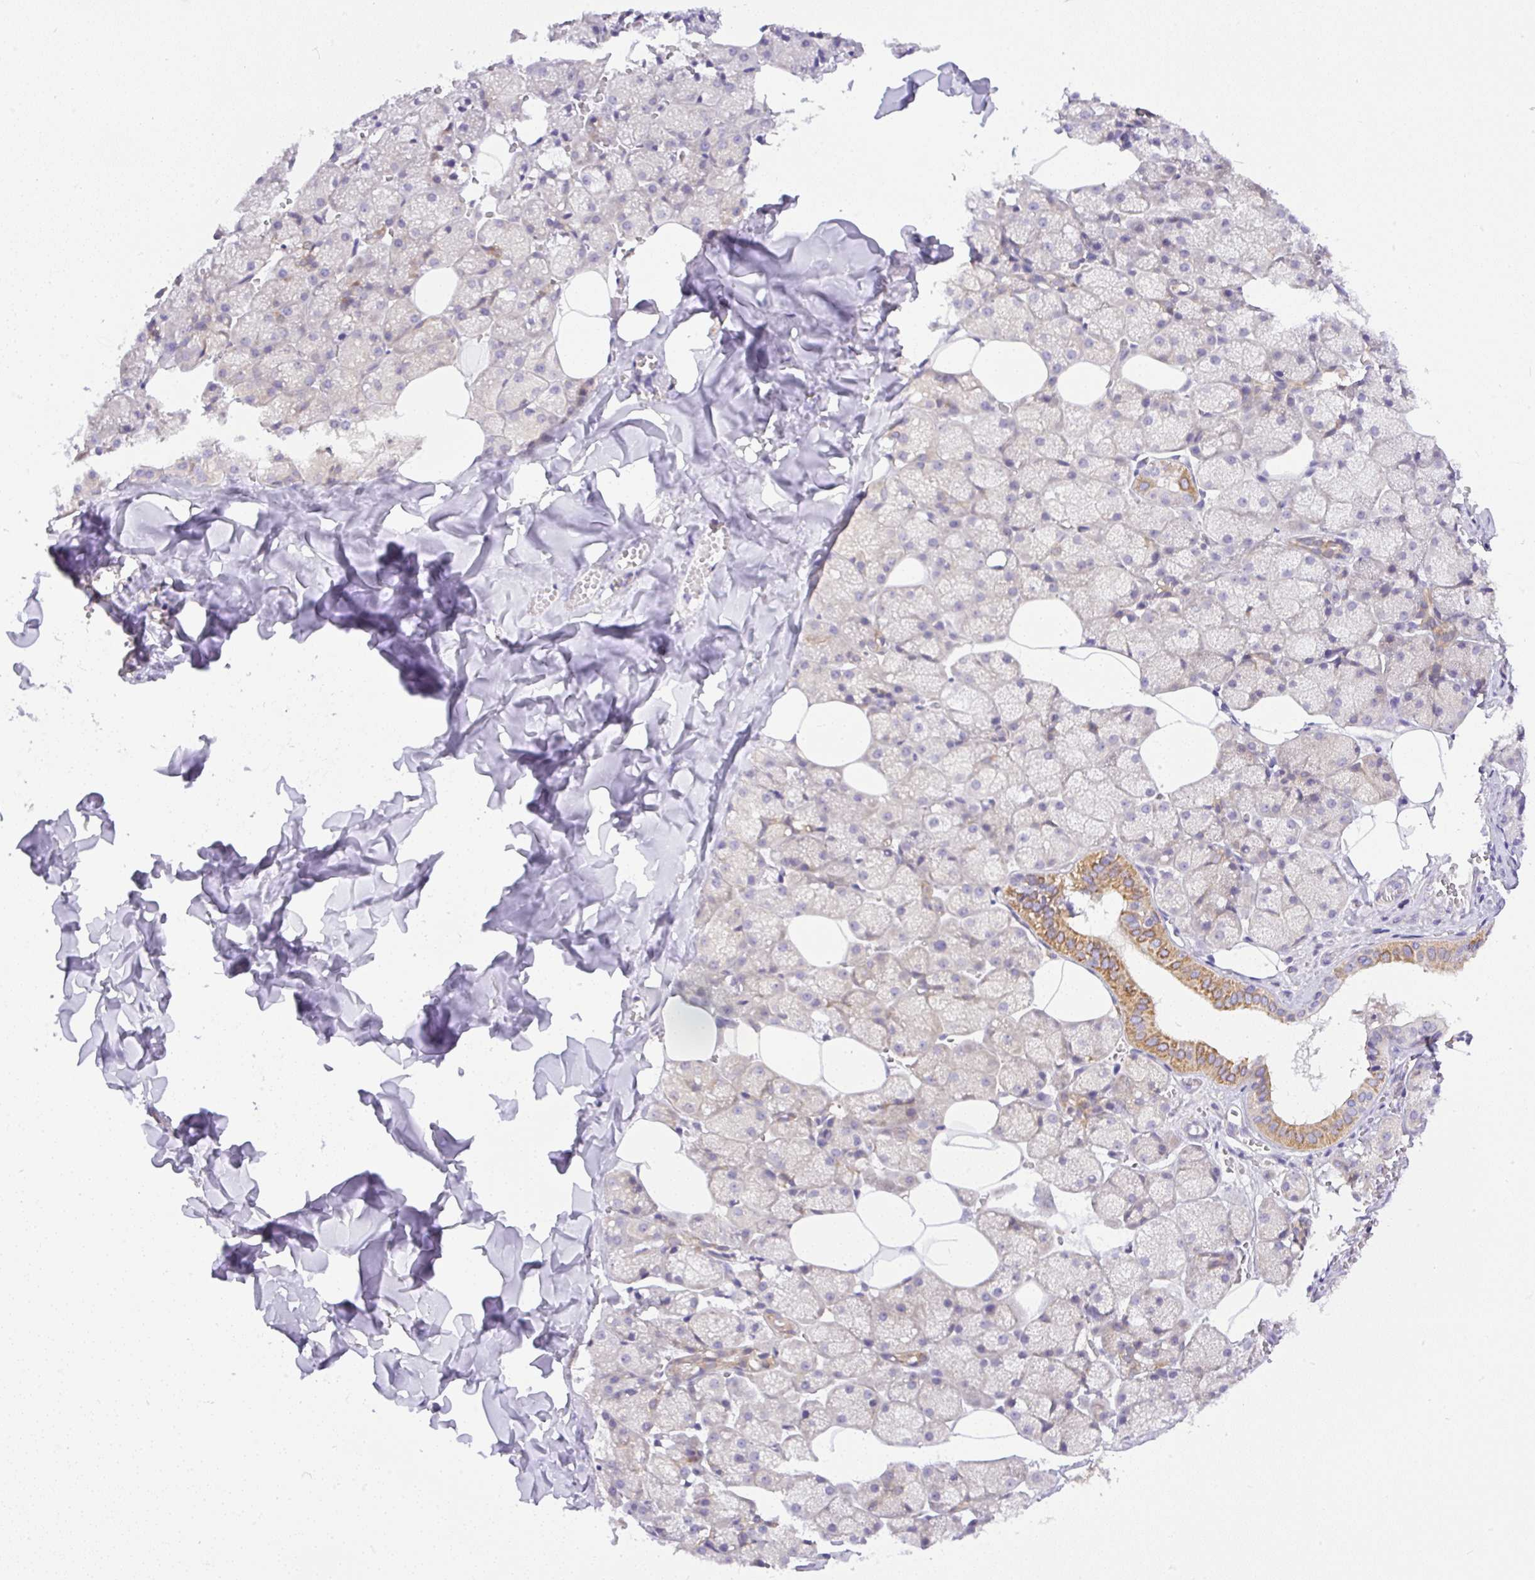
{"staining": {"intensity": "moderate", "quantity": "<25%", "location": "cytoplasmic/membranous"}, "tissue": "salivary gland", "cell_type": "Glandular cells", "image_type": "normal", "snomed": [{"axis": "morphology", "description": "Normal tissue, NOS"}, {"axis": "topography", "description": "Salivary gland"}, {"axis": "topography", "description": "Peripheral nerve tissue"}], "caption": "Benign salivary gland shows moderate cytoplasmic/membranous expression in about <25% of glandular cells, visualized by immunohistochemistry.", "gene": "CAMK2A", "patient": {"sex": "male", "age": 38}}